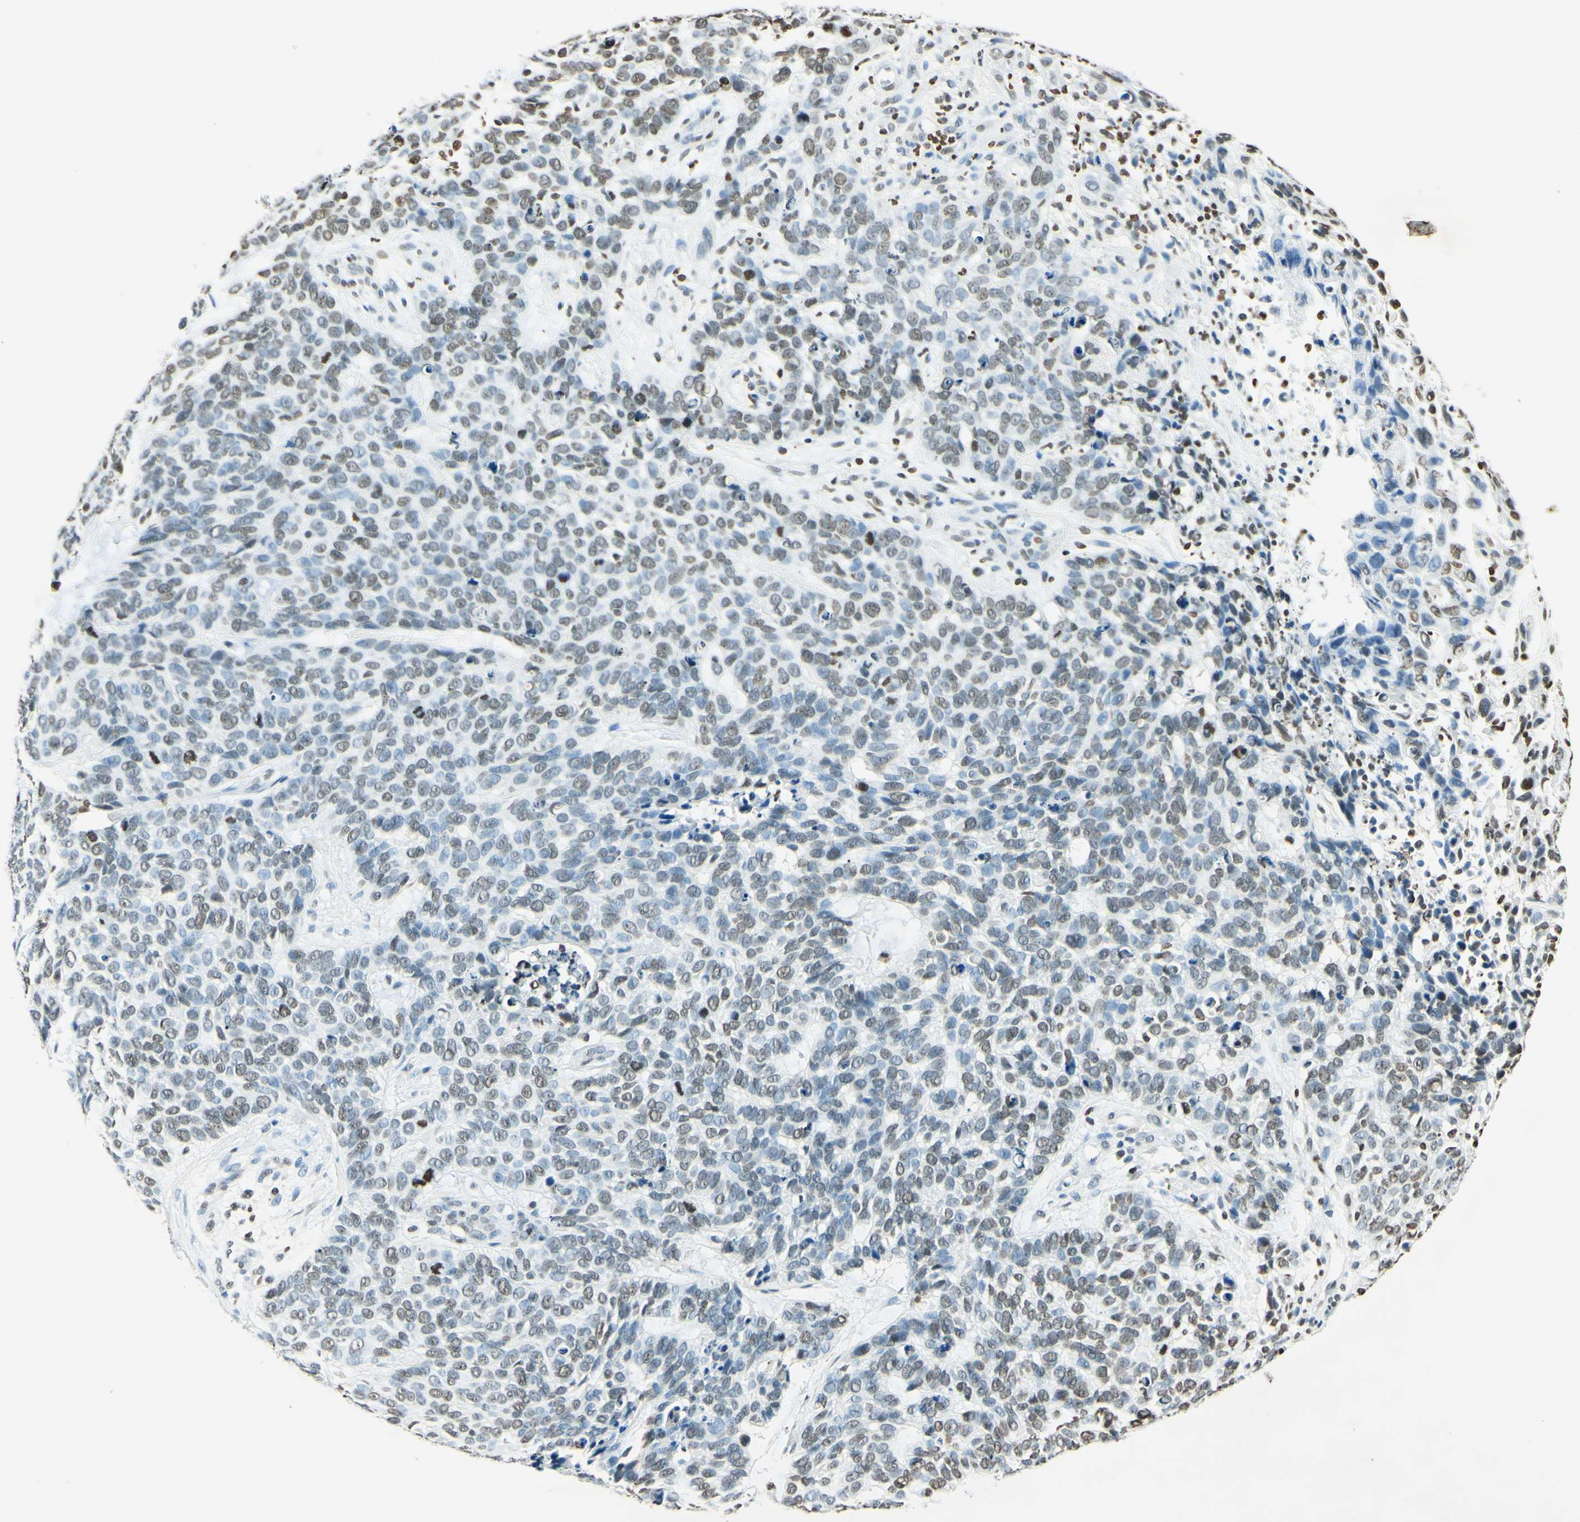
{"staining": {"intensity": "weak", "quantity": "<25%", "location": "nuclear"}, "tissue": "skin cancer", "cell_type": "Tumor cells", "image_type": "cancer", "snomed": [{"axis": "morphology", "description": "Basal cell carcinoma"}, {"axis": "topography", "description": "Skin"}], "caption": "Immunohistochemical staining of human skin basal cell carcinoma shows no significant expression in tumor cells.", "gene": "MSH2", "patient": {"sex": "male", "age": 87}}